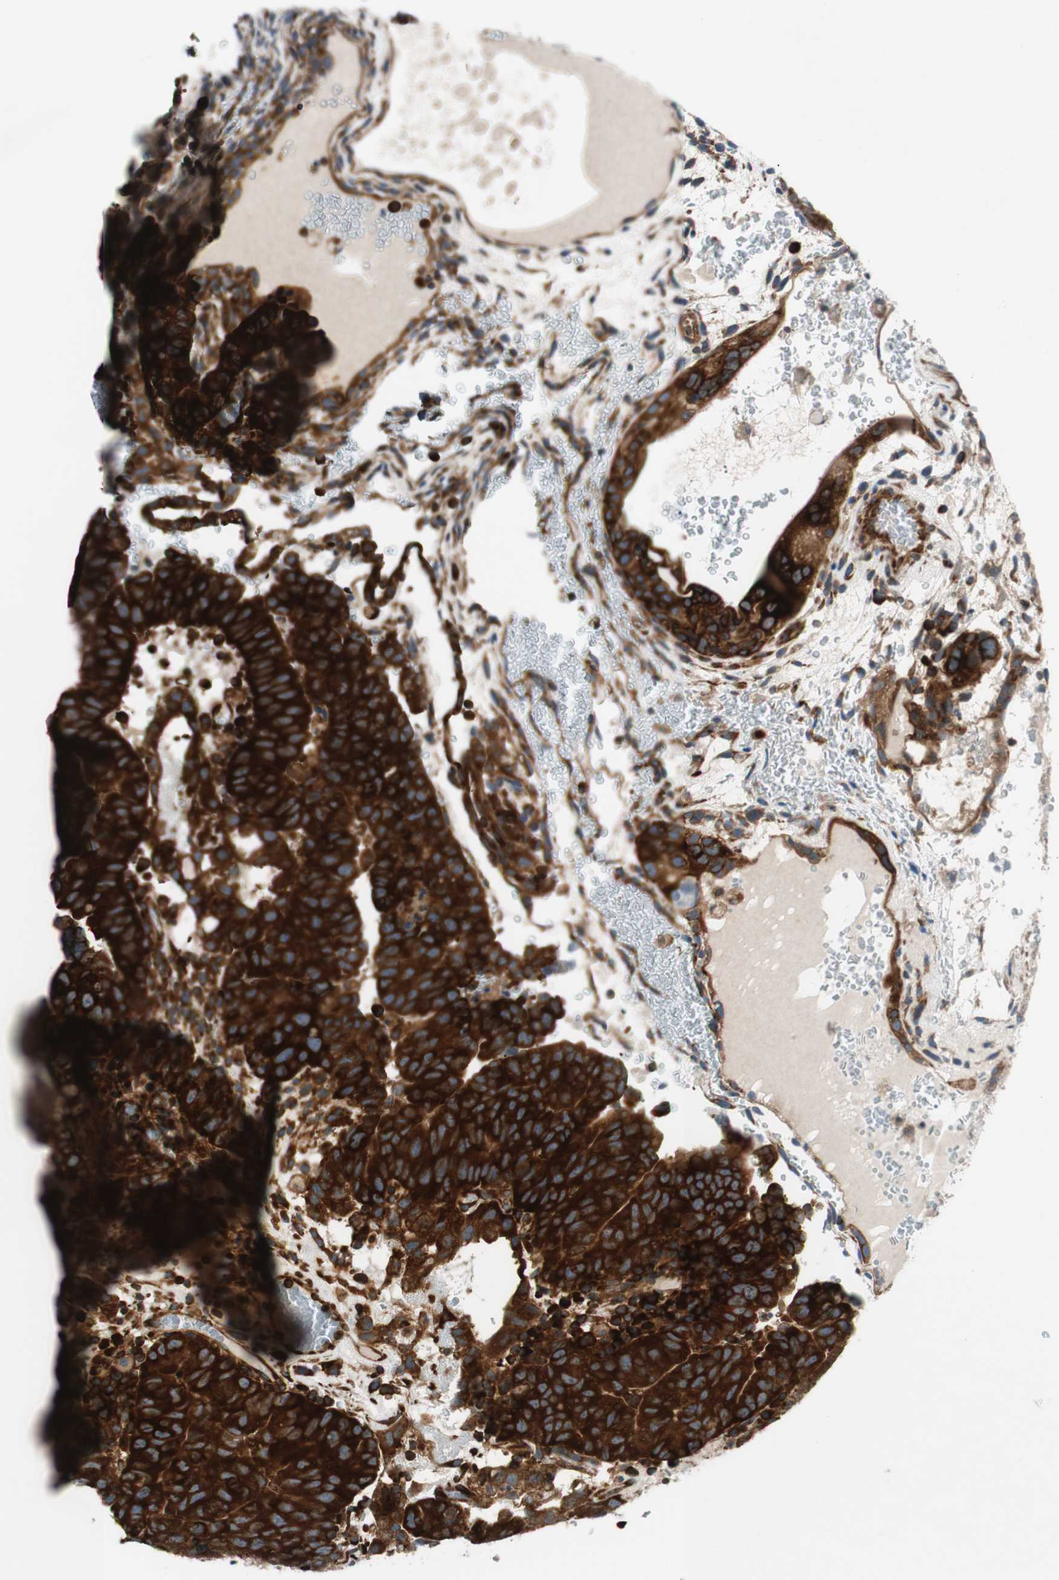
{"staining": {"intensity": "strong", "quantity": ">75%", "location": "cytoplasmic/membranous"}, "tissue": "testis cancer", "cell_type": "Tumor cells", "image_type": "cancer", "snomed": [{"axis": "morphology", "description": "Seminoma, NOS"}, {"axis": "morphology", "description": "Carcinoma, Embryonal, NOS"}, {"axis": "topography", "description": "Testis"}], "caption": "Immunohistochemistry of human seminoma (testis) reveals high levels of strong cytoplasmic/membranous positivity in about >75% of tumor cells.", "gene": "CCN4", "patient": {"sex": "male", "age": 52}}